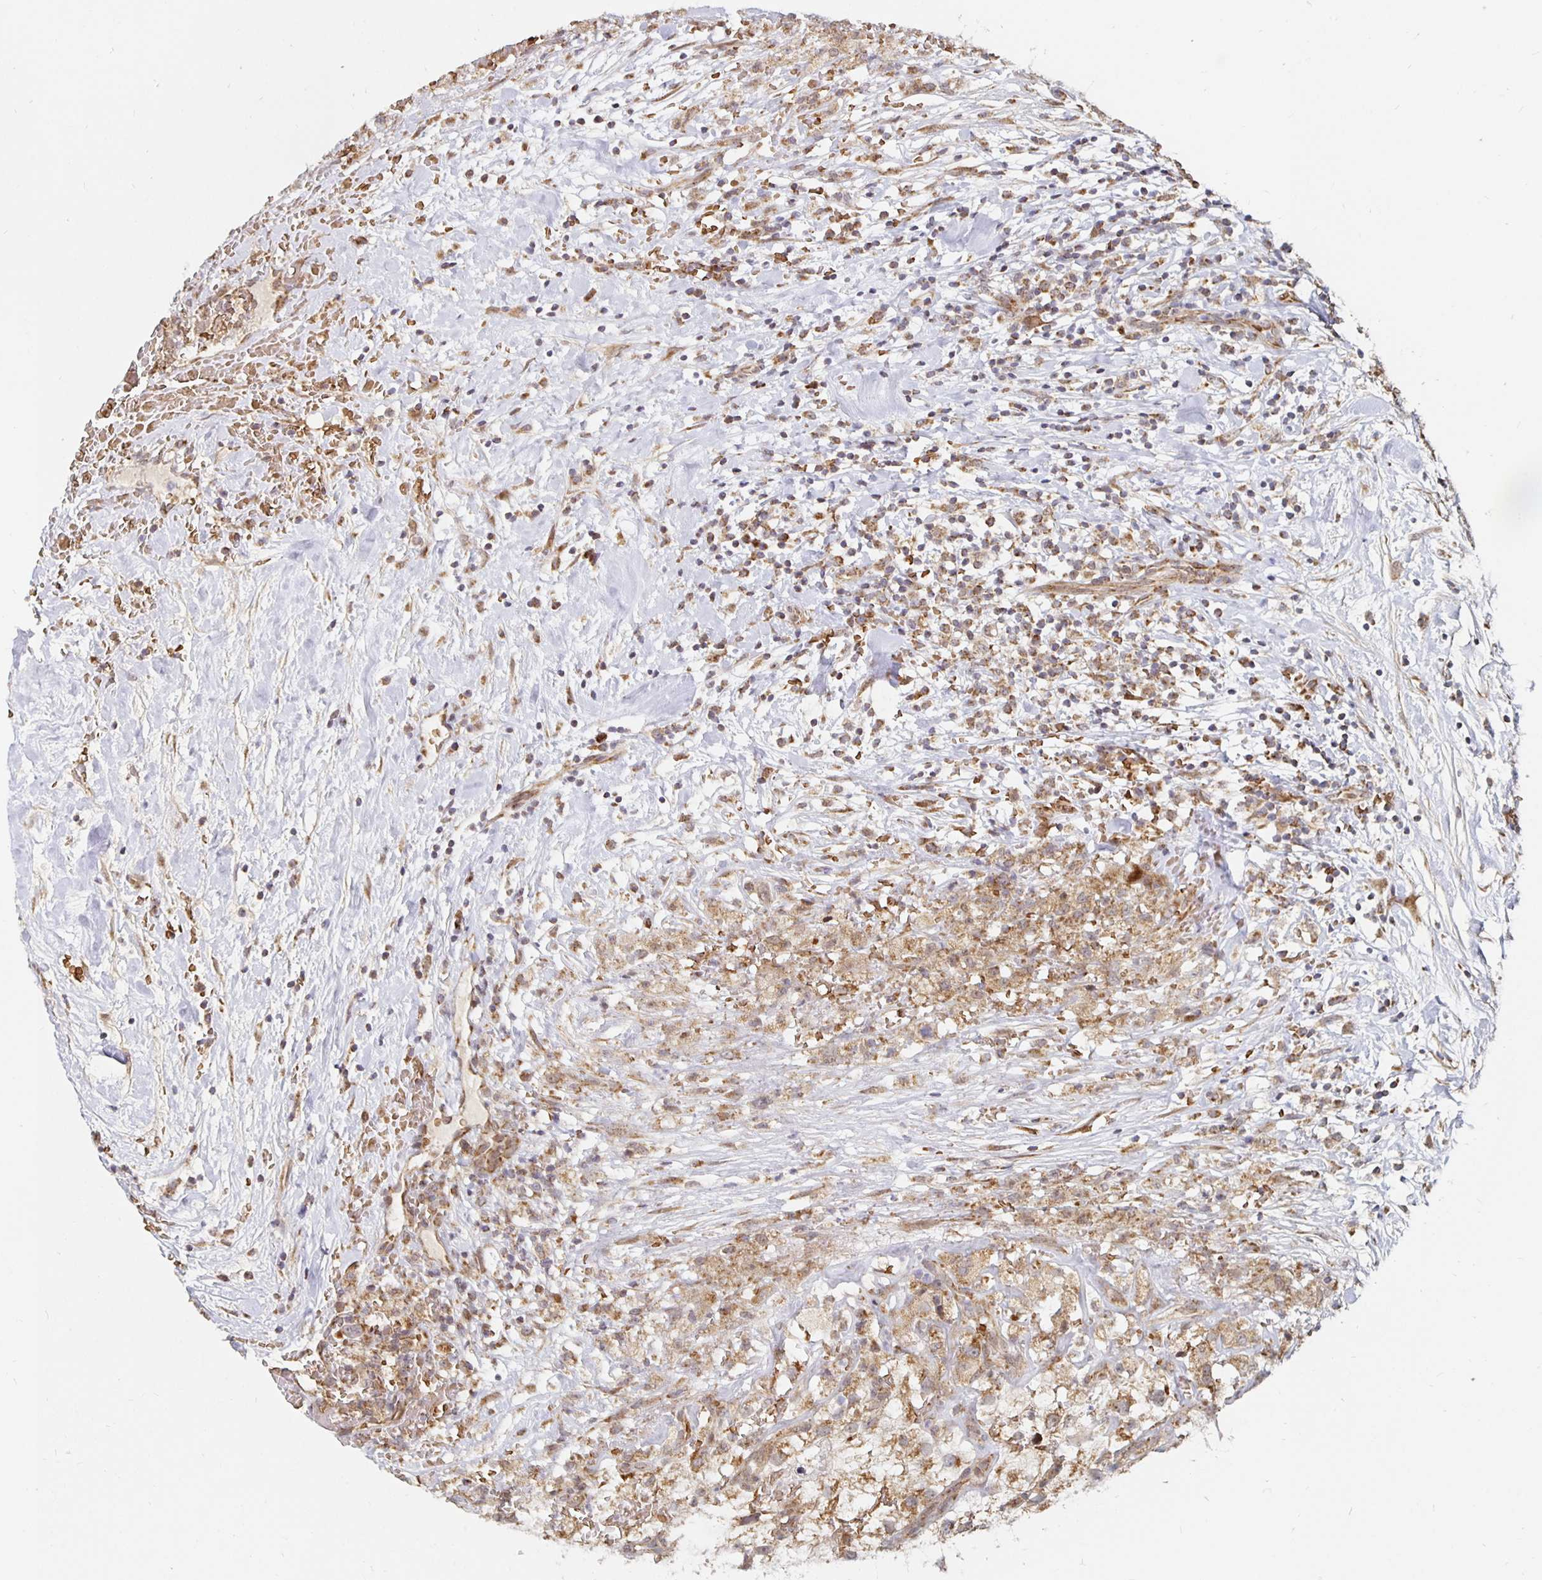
{"staining": {"intensity": "moderate", "quantity": ">75%", "location": "cytoplasmic/membranous"}, "tissue": "renal cancer", "cell_type": "Tumor cells", "image_type": "cancer", "snomed": [{"axis": "morphology", "description": "Adenocarcinoma, NOS"}, {"axis": "topography", "description": "Kidney"}], "caption": "Immunohistochemical staining of human renal cancer reveals medium levels of moderate cytoplasmic/membranous expression in approximately >75% of tumor cells.", "gene": "MRPL28", "patient": {"sex": "male", "age": 59}}